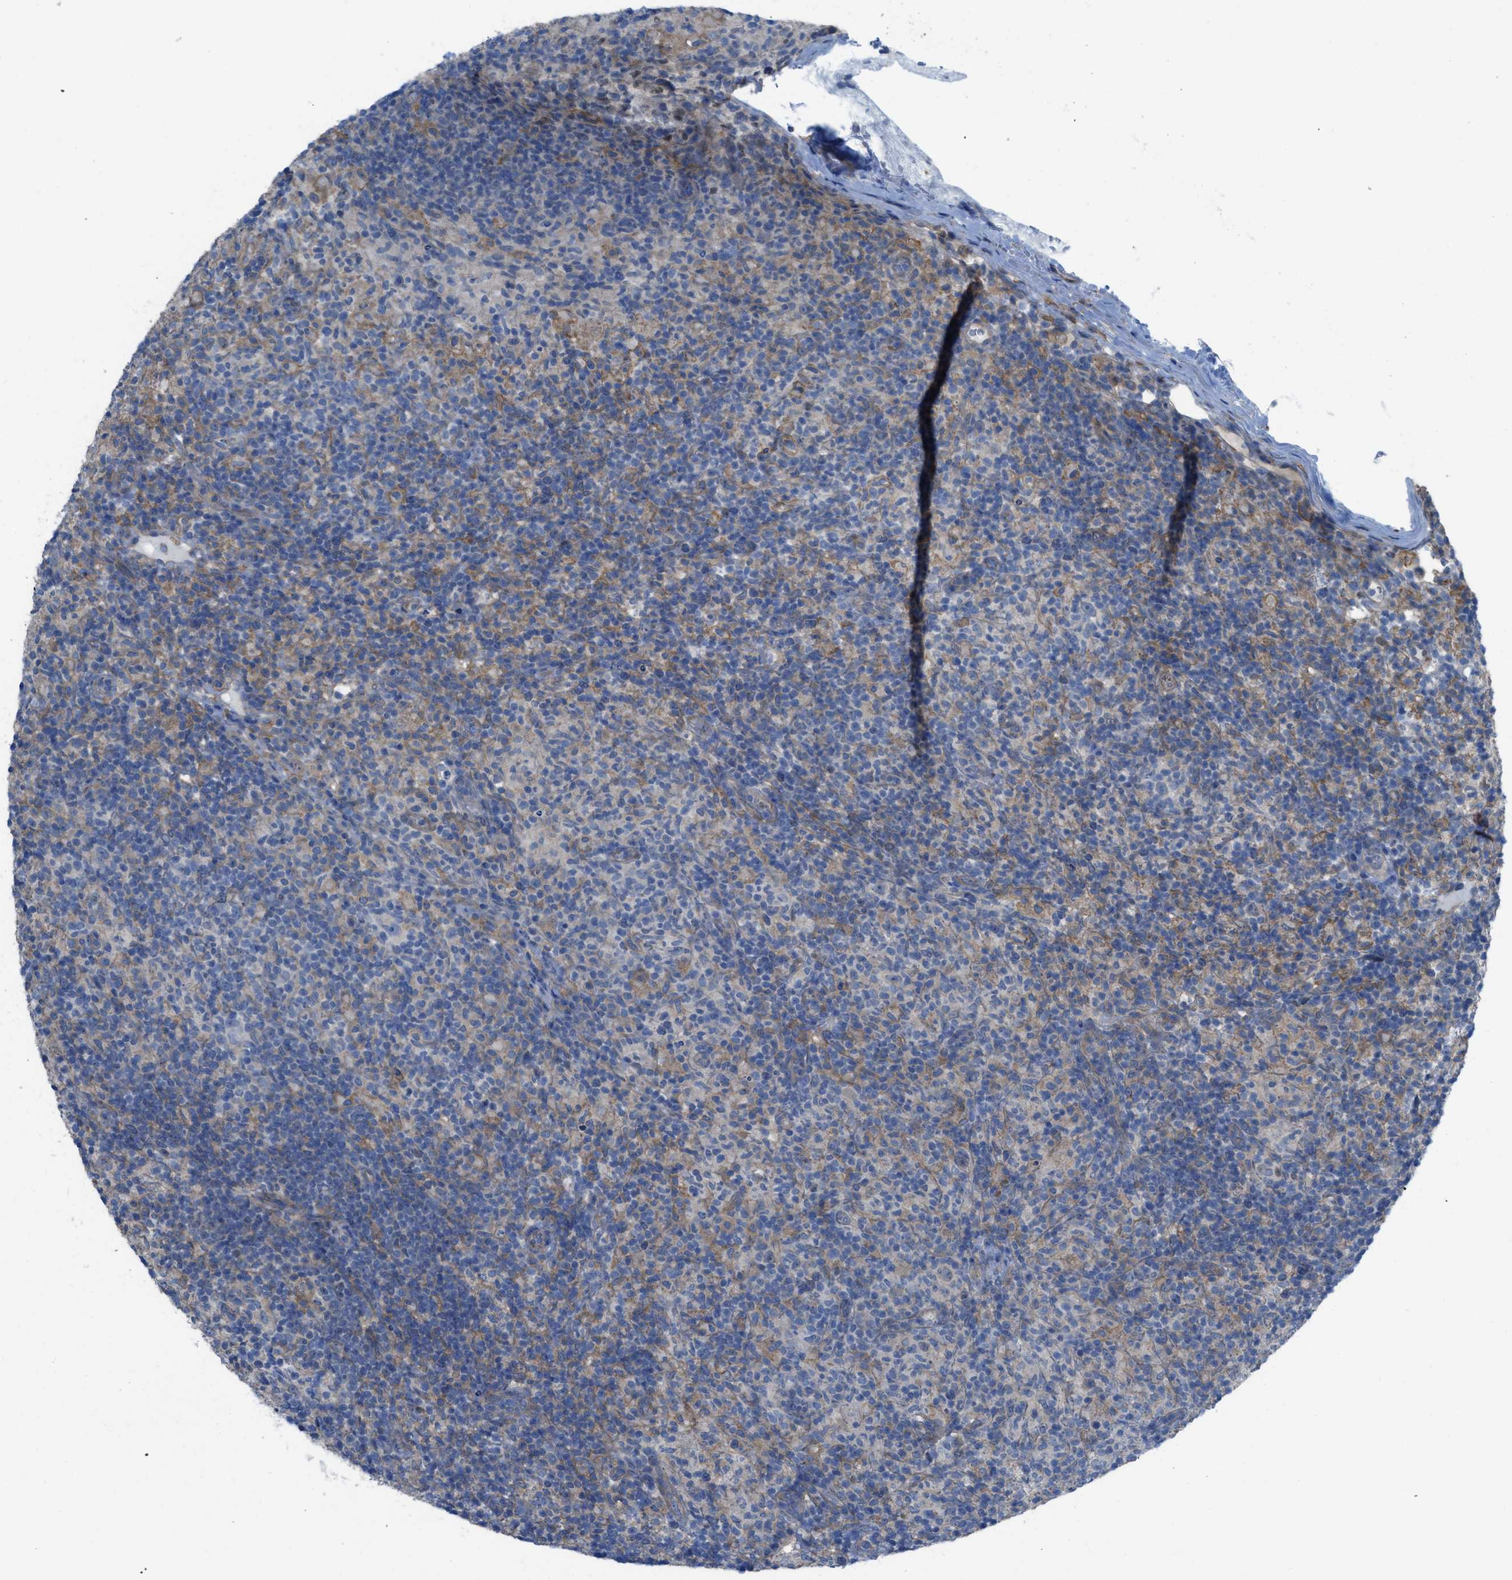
{"staining": {"intensity": "negative", "quantity": "none", "location": "none"}, "tissue": "lymphoma", "cell_type": "Tumor cells", "image_type": "cancer", "snomed": [{"axis": "morphology", "description": "Hodgkin's disease, NOS"}, {"axis": "topography", "description": "Lymph node"}], "caption": "High magnification brightfield microscopy of Hodgkin's disease stained with DAB (3,3'-diaminobenzidine) (brown) and counterstained with hematoxylin (blue): tumor cells show no significant expression.", "gene": "EGFR", "patient": {"sex": "male", "age": 70}}